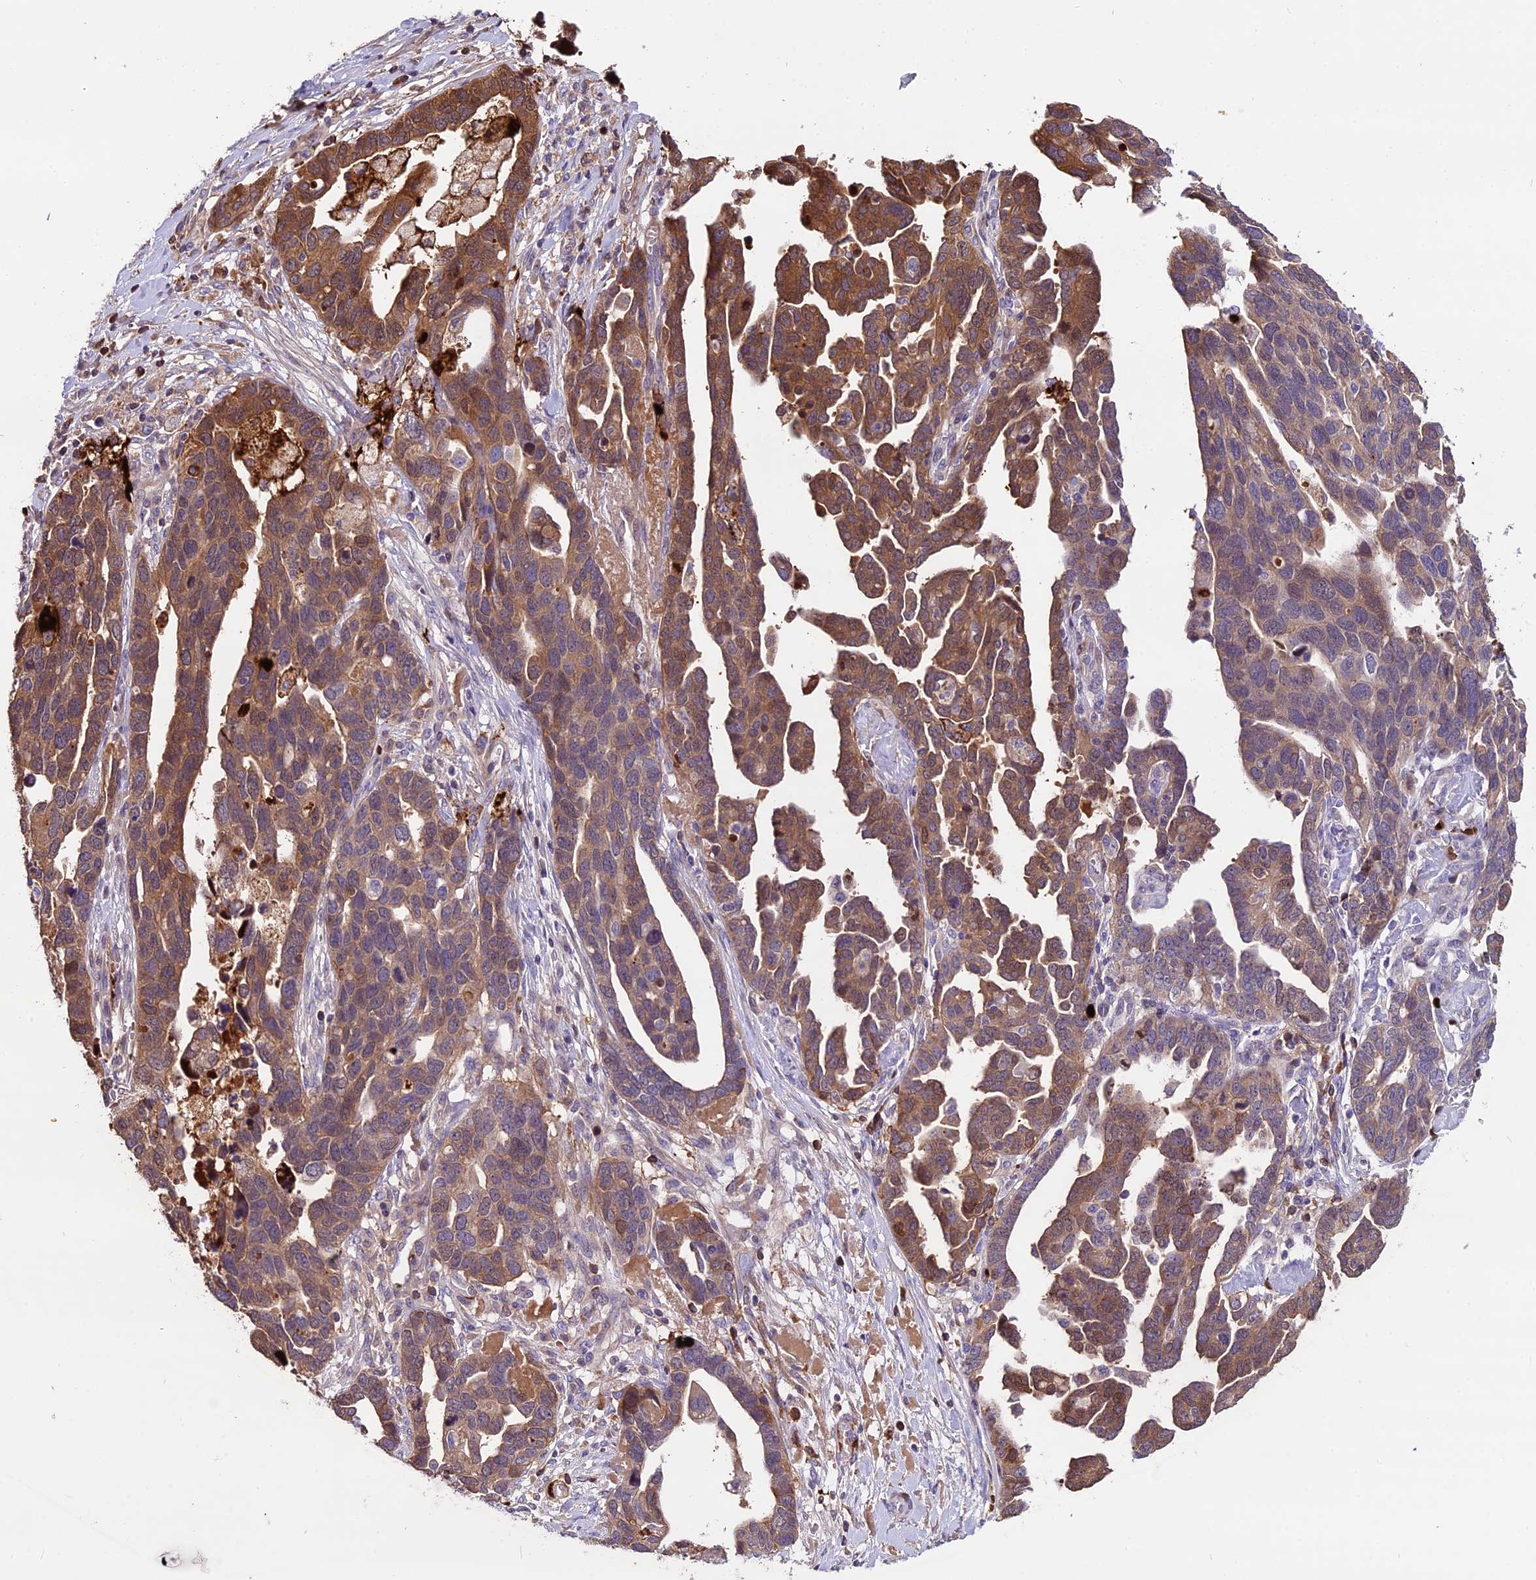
{"staining": {"intensity": "moderate", "quantity": "25%-75%", "location": "cytoplasmic/membranous"}, "tissue": "ovarian cancer", "cell_type": "Tumor cells", "image_type": "cancer", "snomed": [{"axis": "morphology", "description": "Cystadenocarcinoma, serous, NOS"}, {"axis": "topography", "description": "Ovary"}], "caption": "This is an image of IHC staining of serous cystadenocarcinoma (ovarian), which shows moderate expression in the cytoplasmic/membranous of tumor cells.", "gene": "MAP3K7CL", "patient": {"sex": "female", "age": 54}}